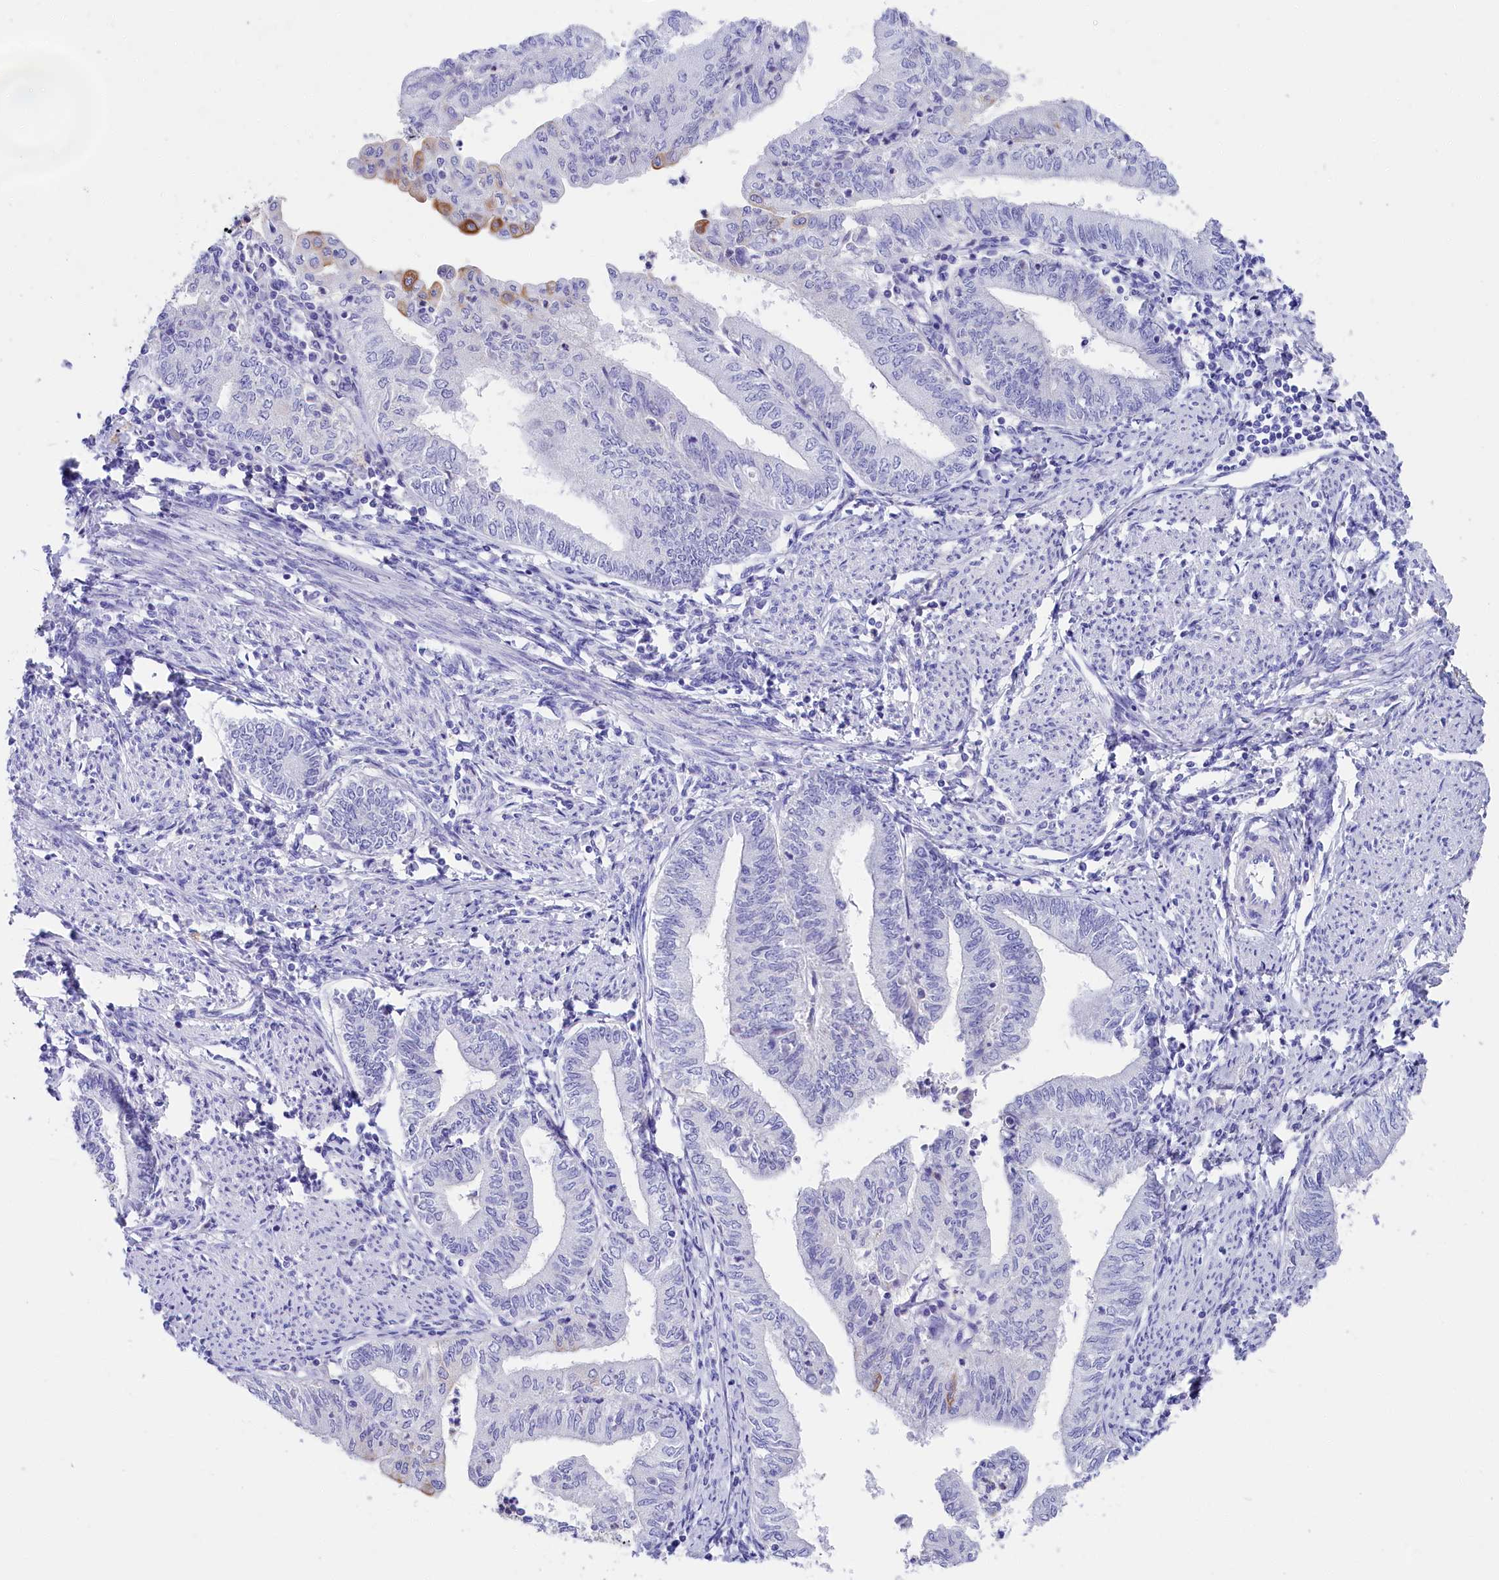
{"staining": {"intensity": "negative", "quantity": "none", "location": "none"}, "tissue": "endometrial cancer", "cell_type": "Tumor cells", "image_type": "cancer", "snomed": [{"axis": "morphology", "description": "Adenocarcinoma, NOS"}, {"axis": "topography", "description": "Endometrium"}], "caption": "Endometrial cancer (adenocarcinoma) was stained to show a protein in brown. There is no significant staining in tumor cells.", "gene": "SULT2A1", "patient": {"sex": "female", "age": 66}}